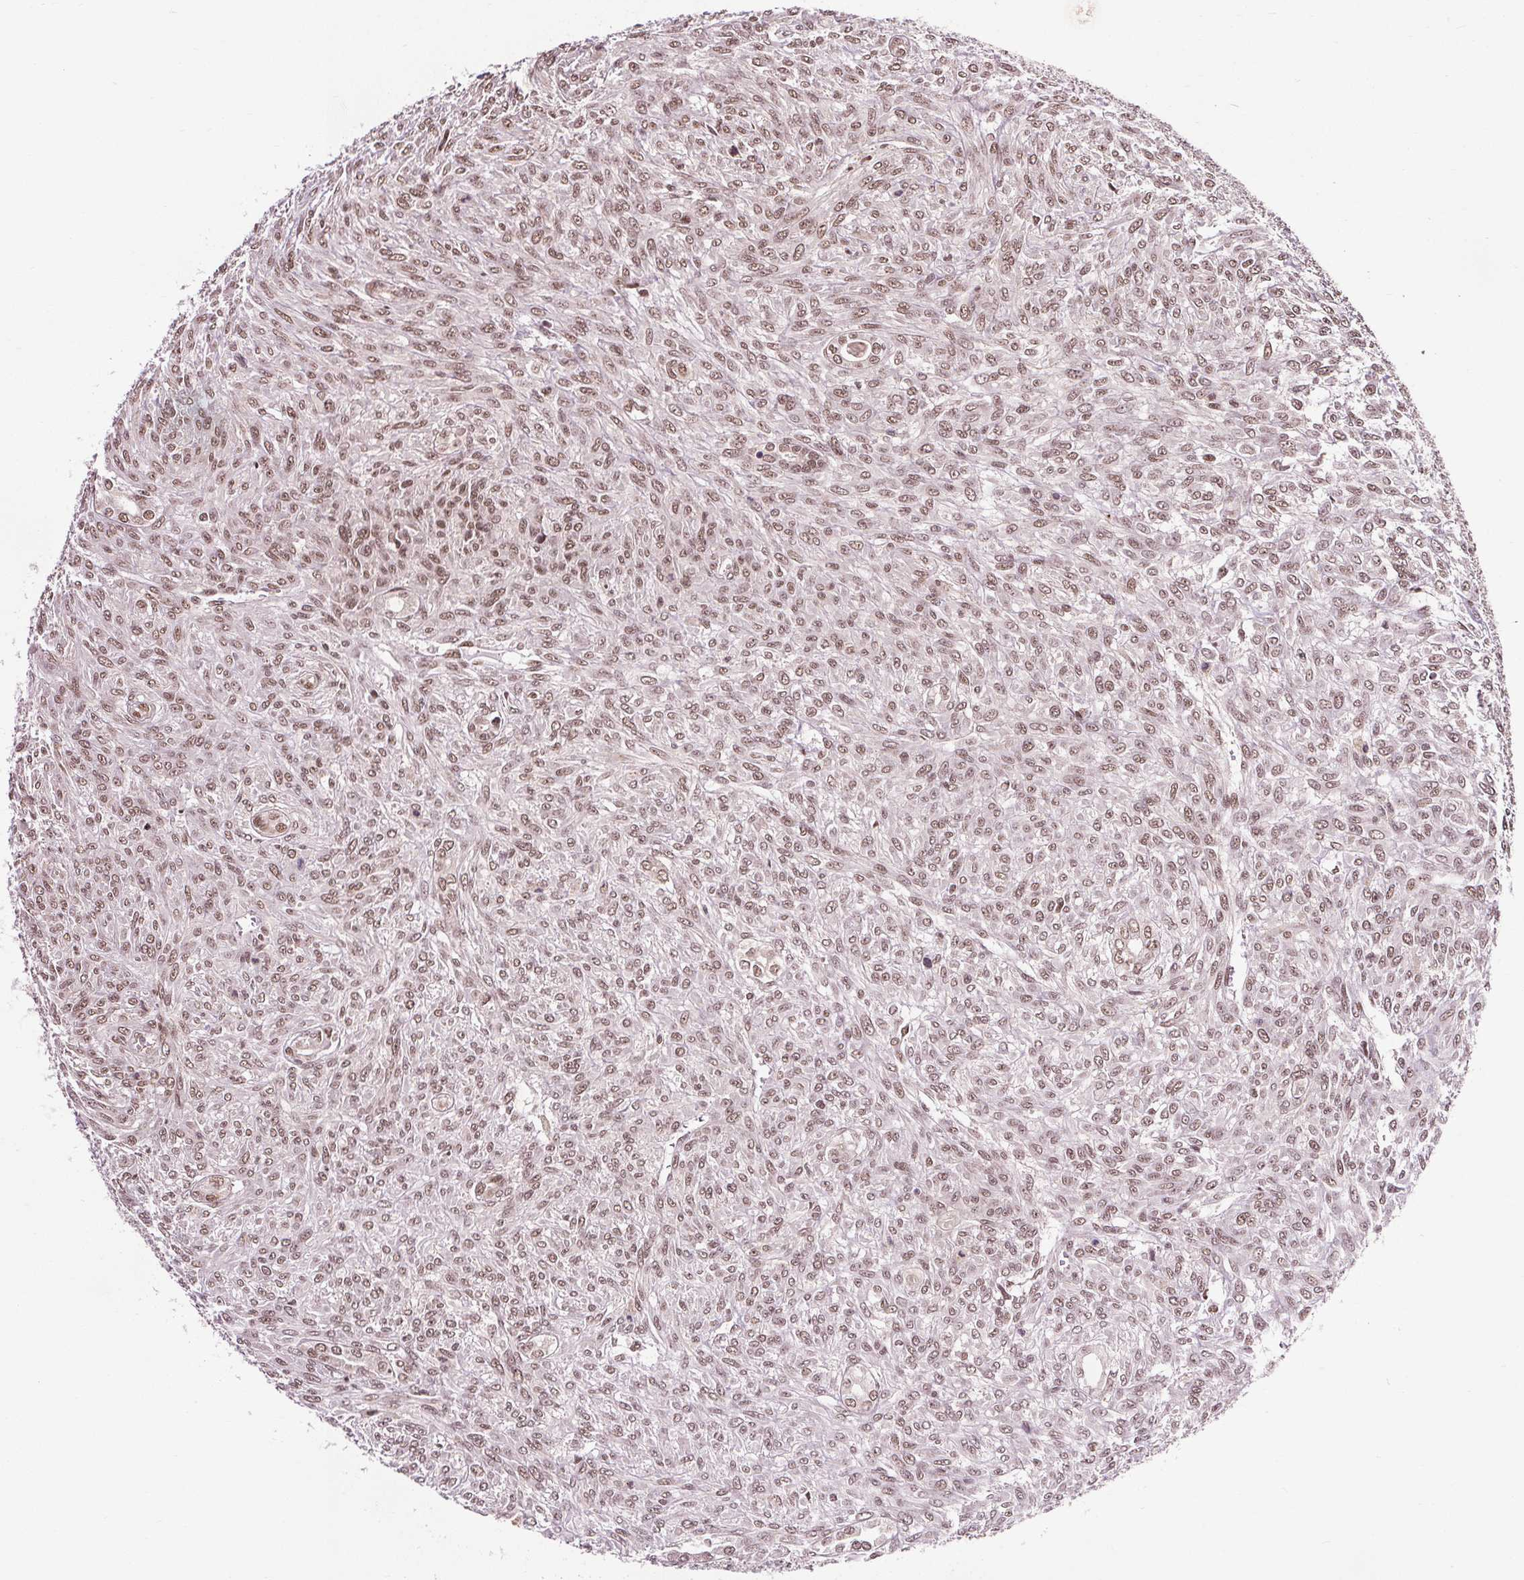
{"staining": {"intensity": "moderate", "quantity": ">75%", "location": "nuclear"}, "tissue": "renal cancer", "cell_type": "Tumor cells", "image_type": "cancer", "snomed": [{"axis": "morphology", "description": "Adenocarcinoma, NOS"}, {"axis": "topography", "description": "Kidney"}], "caption": "Moderate nuclear protein positivity is seen in about >75% of tumor cells in adenocarcinoma (renal).", "gene": "MED6", "patient": {"sex": "male", "age": 58}}